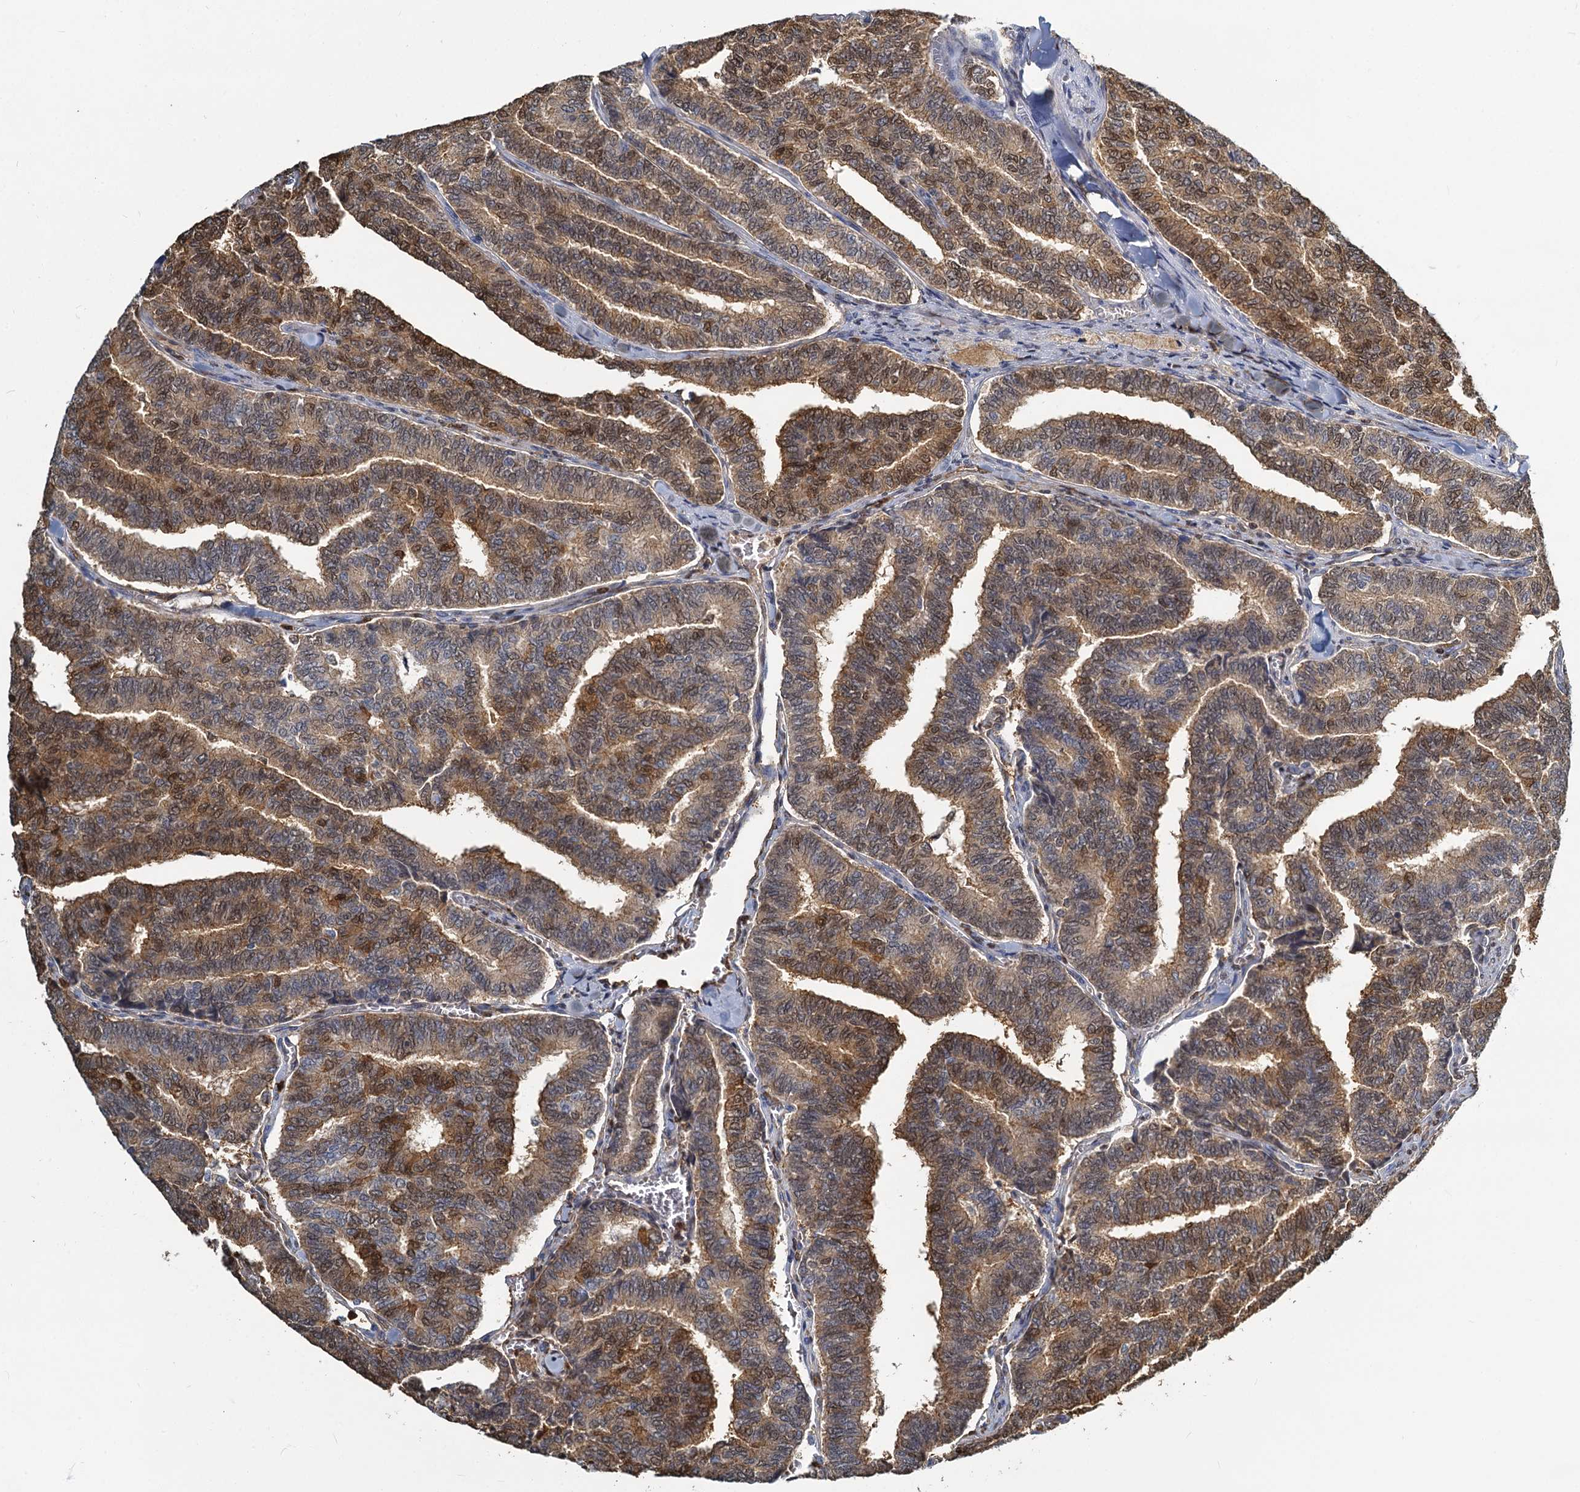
{"staining": {"intensity": "moderate", "quantity": ">75%", "location": "cytoplasmic/membranous,nuclear"}, "tissue": "thyroid cancer", "cell_type": "Tumor cells", "image_type": "cancer", "snomed": [{"axis": "morphology", "description": "Papillary adenocarcinoma, NOS"}, {"axis": "topography", "description": "Thyroid gland"}], "caption": "A histopathology image showing moderate cytoplasmic/membranous and nuclear staining in about >75% of tumor cells in thyroid cancer, as visualized by brown immunohistochemical staining.", "gene": "S100A6", "patient": {"sex": "female", "age": 35}}